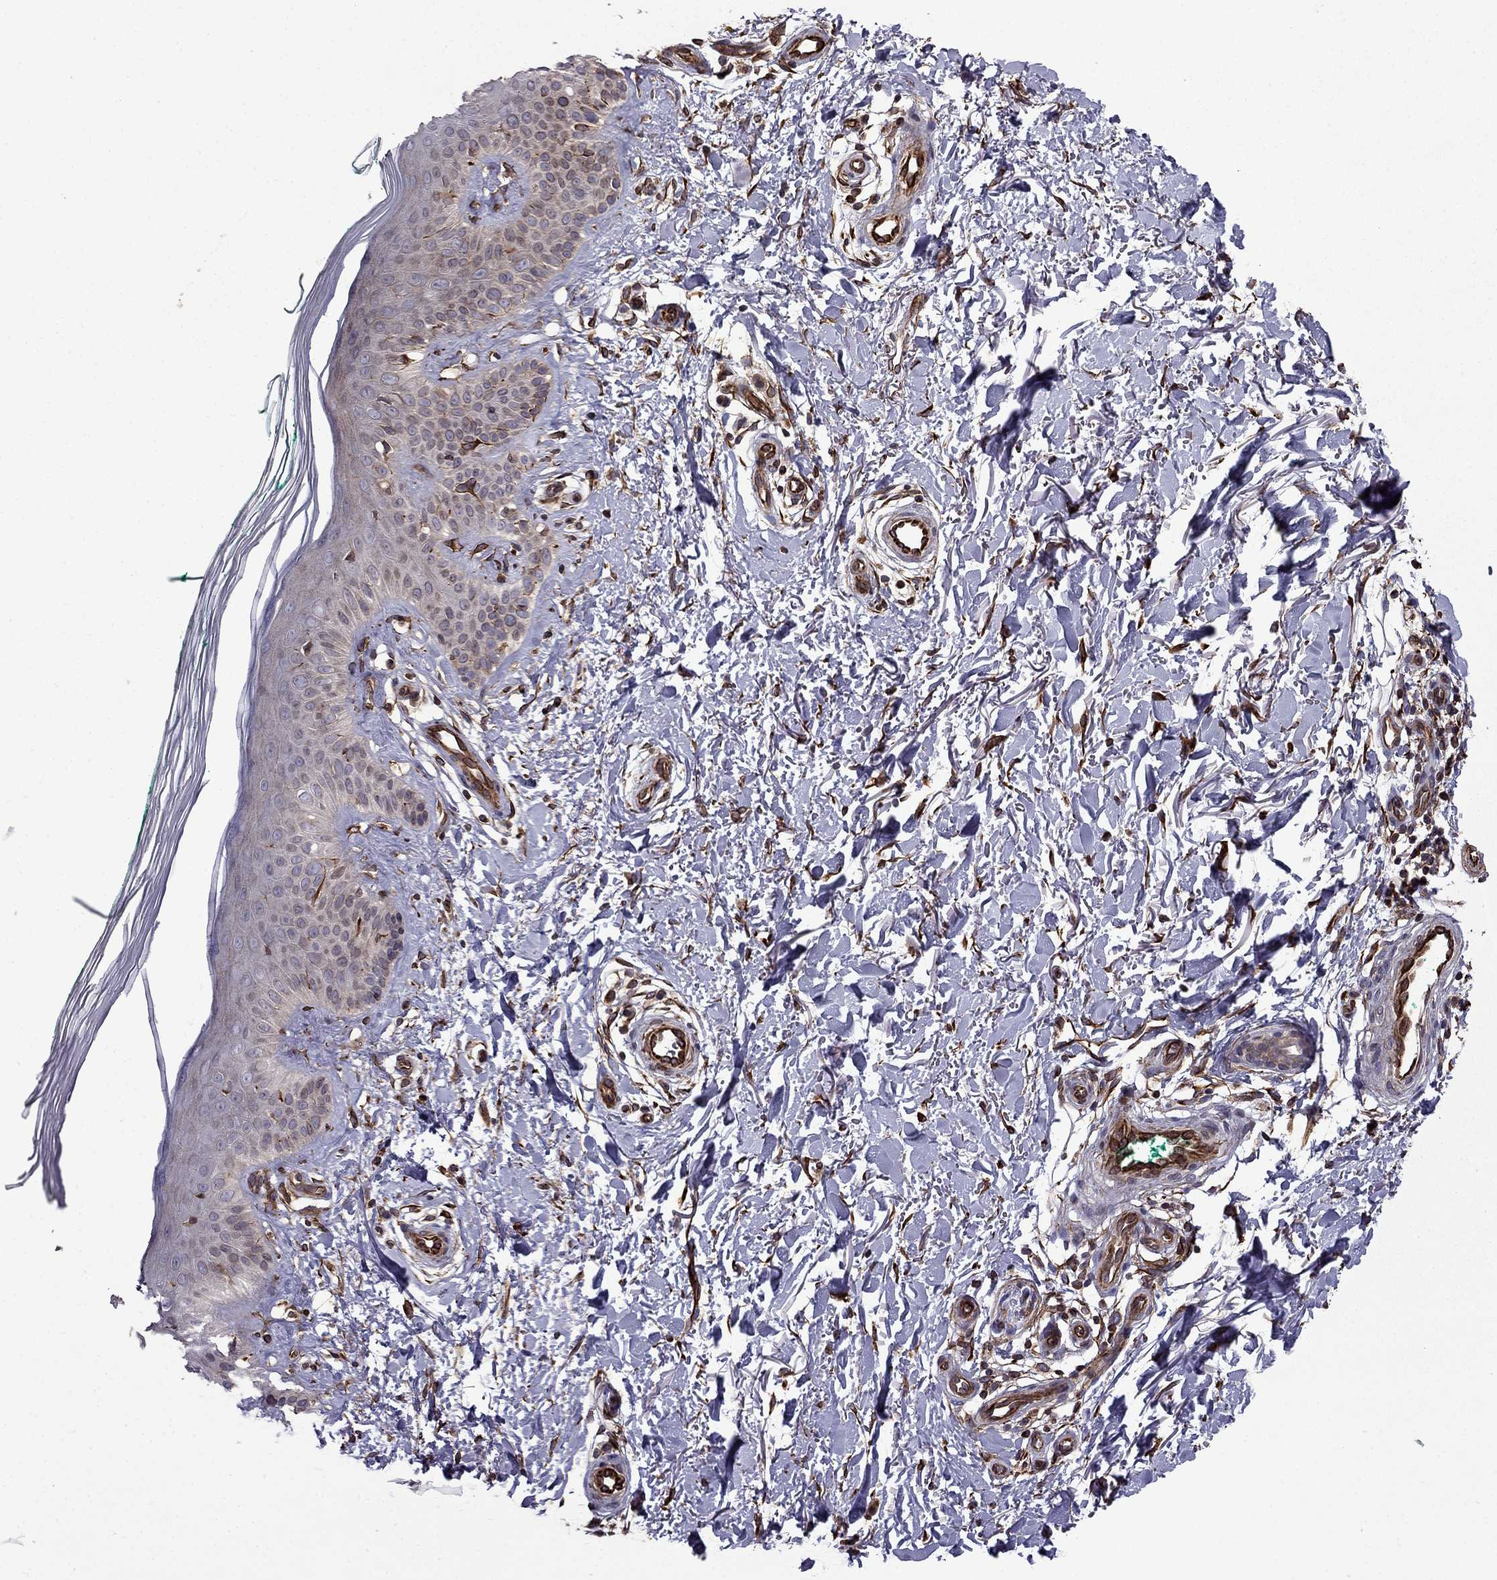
{"staining": {"intensity": "moderate", "quantity": "<25%", "location": "cytoplasmic/membranous"}, "tissue": "skin", "cell_type": "Fibroblasts", "image_type": "normal", "snomed": [{"axis": "morphology", "description": "Normal tissue, NOS"}, {"axis": "morphology", "description": "Inflammation, NOS"}, {"axis": "morphology", "description": "Fibrosis, NOS"}, {"axis": "topography", "description": "Skin"}], "caption": "IHC micrograph of normal skin stained for a protein (brown), which demonstrates low levels of moderate cytoplasmic/membranous expression in about <25% of fibroblasts.", "gene": "CDC42BPA", "patient": {"sex": "male", "age": 71}}